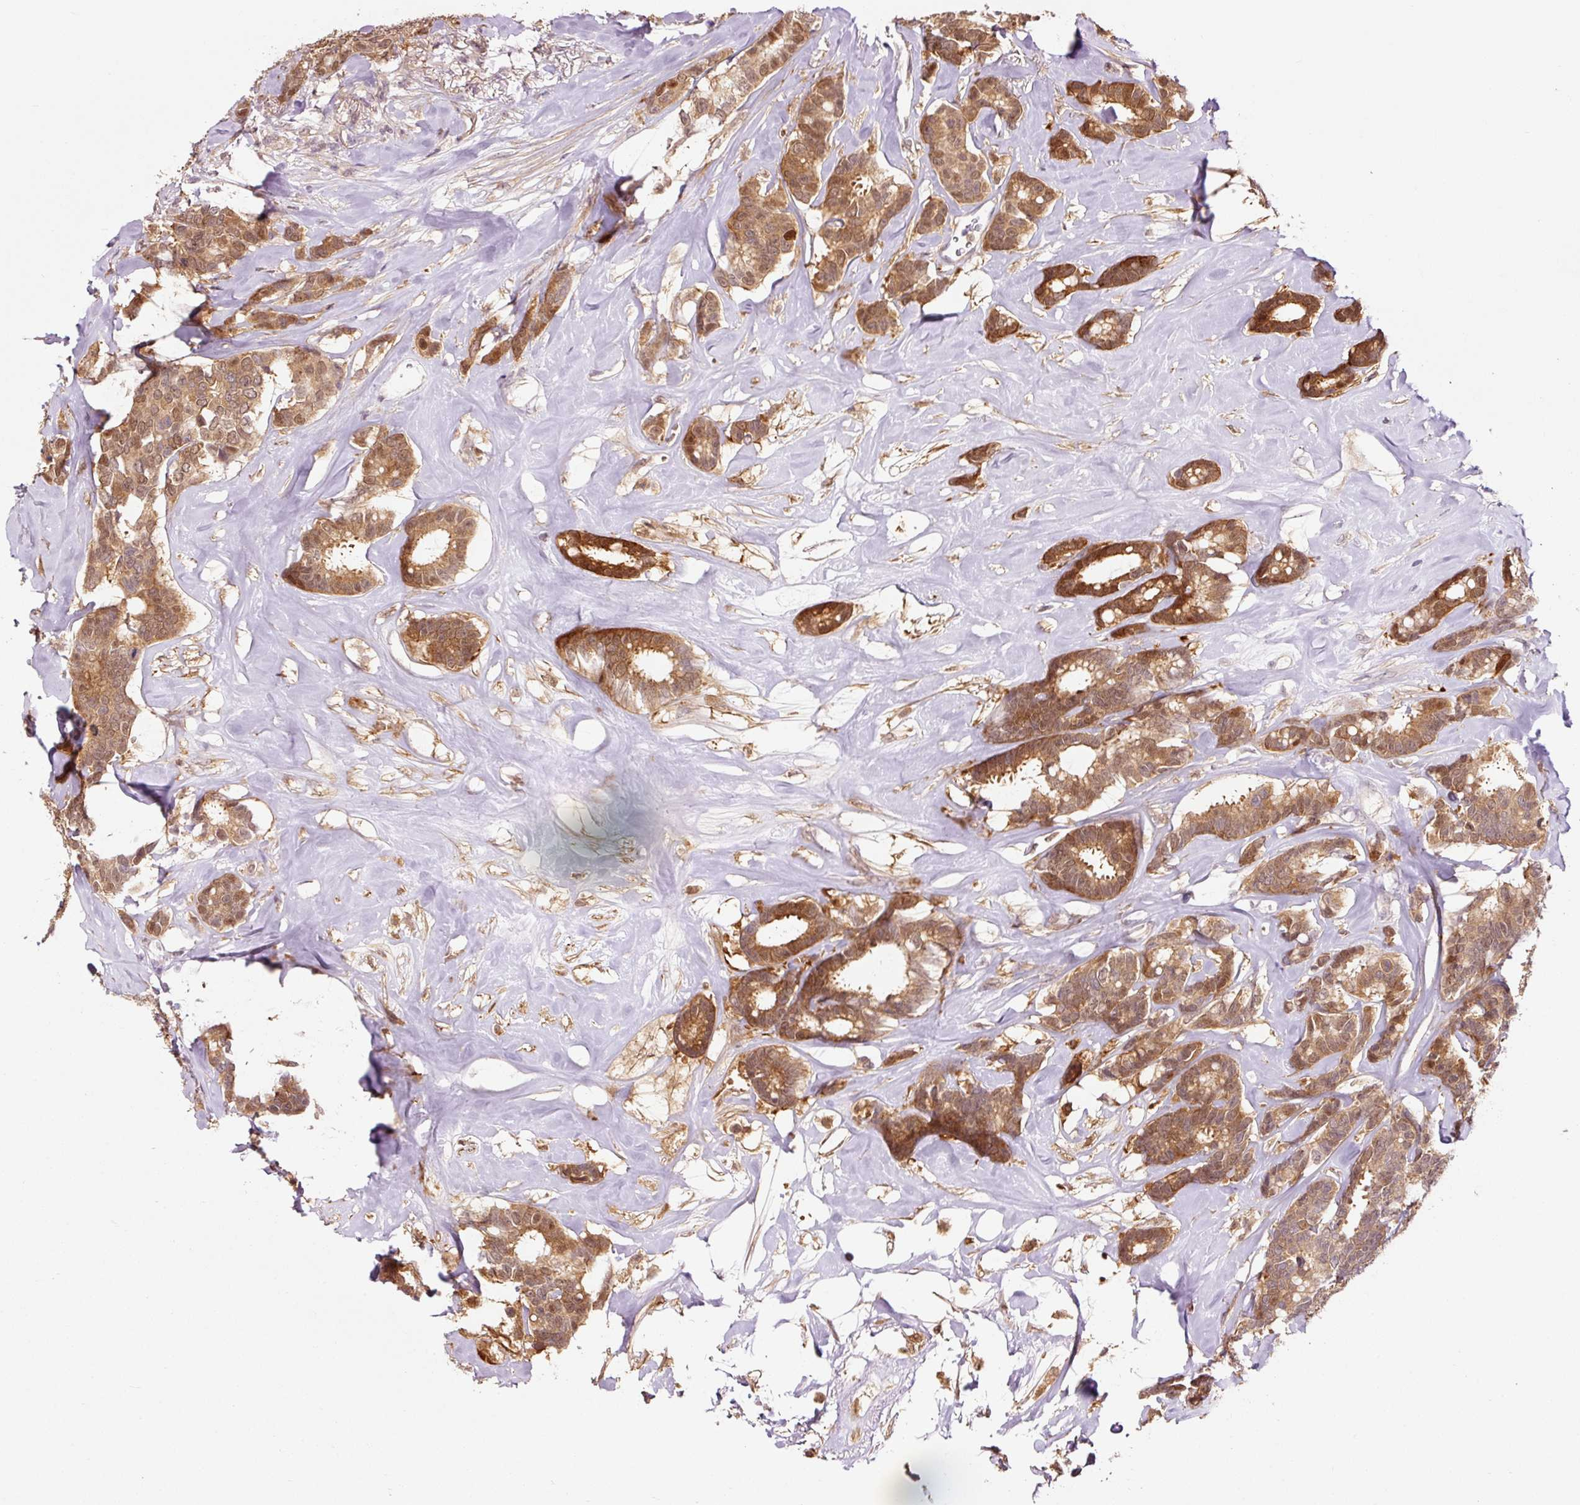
{"staining": {"intensity": "moderate", "quantity": ">75%", "location": "cytoplasmic/membranous,nuclear"}, "tissue": "breast cancer", "cell_type": "Tumor cells", "image_type": "cancer", "snomed": [{"axis": "morphology", "description": "Duct carcinoma"}, {"axis": "topography", "description": "Breast"}], "caption": "Immunohistochemical staining of breast invasive ductal carcinoma reveals medium levels of moderate cytoplasmic/membranous and nuclear protein staining in about >75% of tumor cells.", "gene": "FBXL14", "patient": {"sex": "female", "age": 87}}